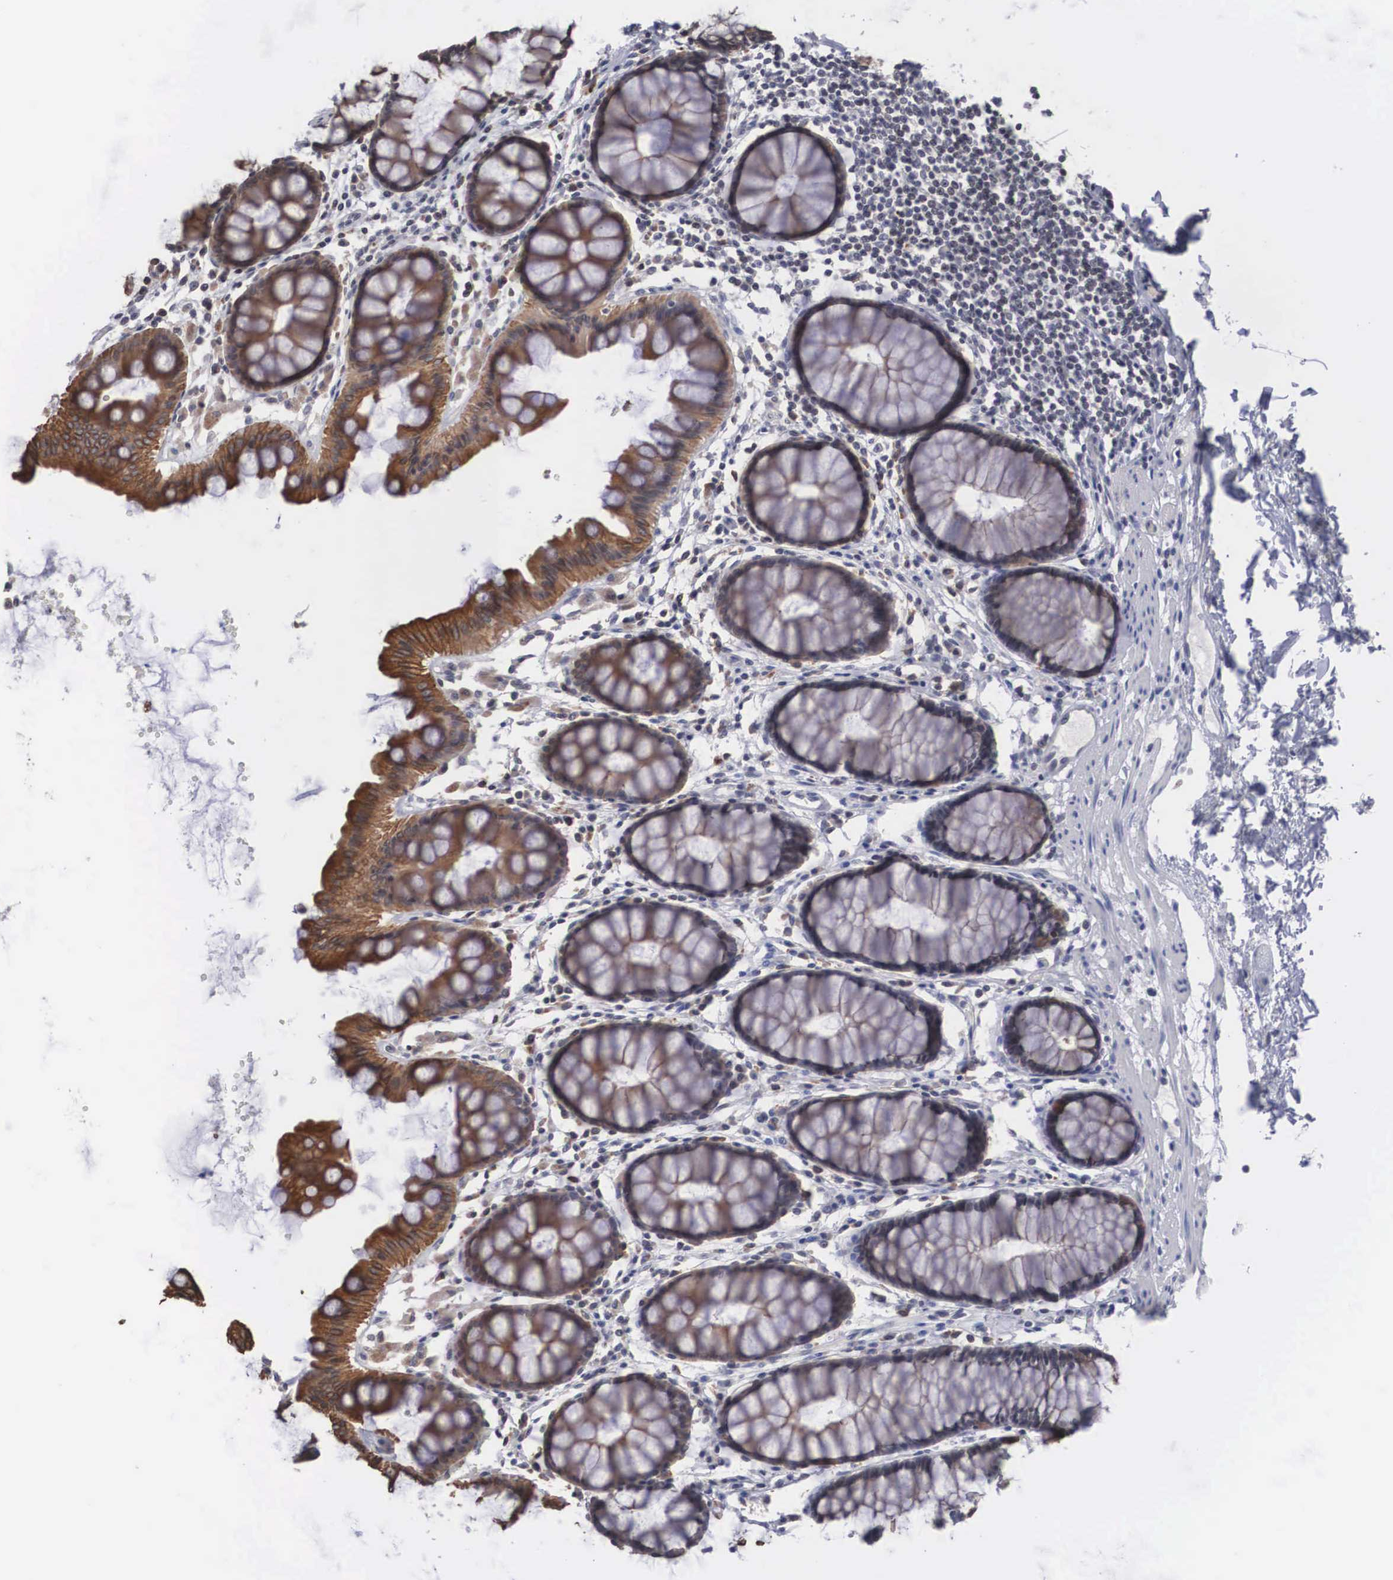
{"staining": {"intensity": "weak", "quantity": "25%-75%", "location": "cytoplasmic/membranous"}, "tissue": "rectum", "cell_type": "Glandular cells", "image_type": "normal", "snomed": [{"axis": "morphology", "description": "Normal tissue, NOS"}, {"axis": "topography", "description": "Rectum"}], "caption": "Immunohistochemistry image of unremarkable rectum stained for a protein (brown), which reveals low levels of weak cytoplasmic/membranous staining in approximately 25%-75% of glandular cells.", "gene": "WDR89", "patient": {"sex": "male", "age": 77}}